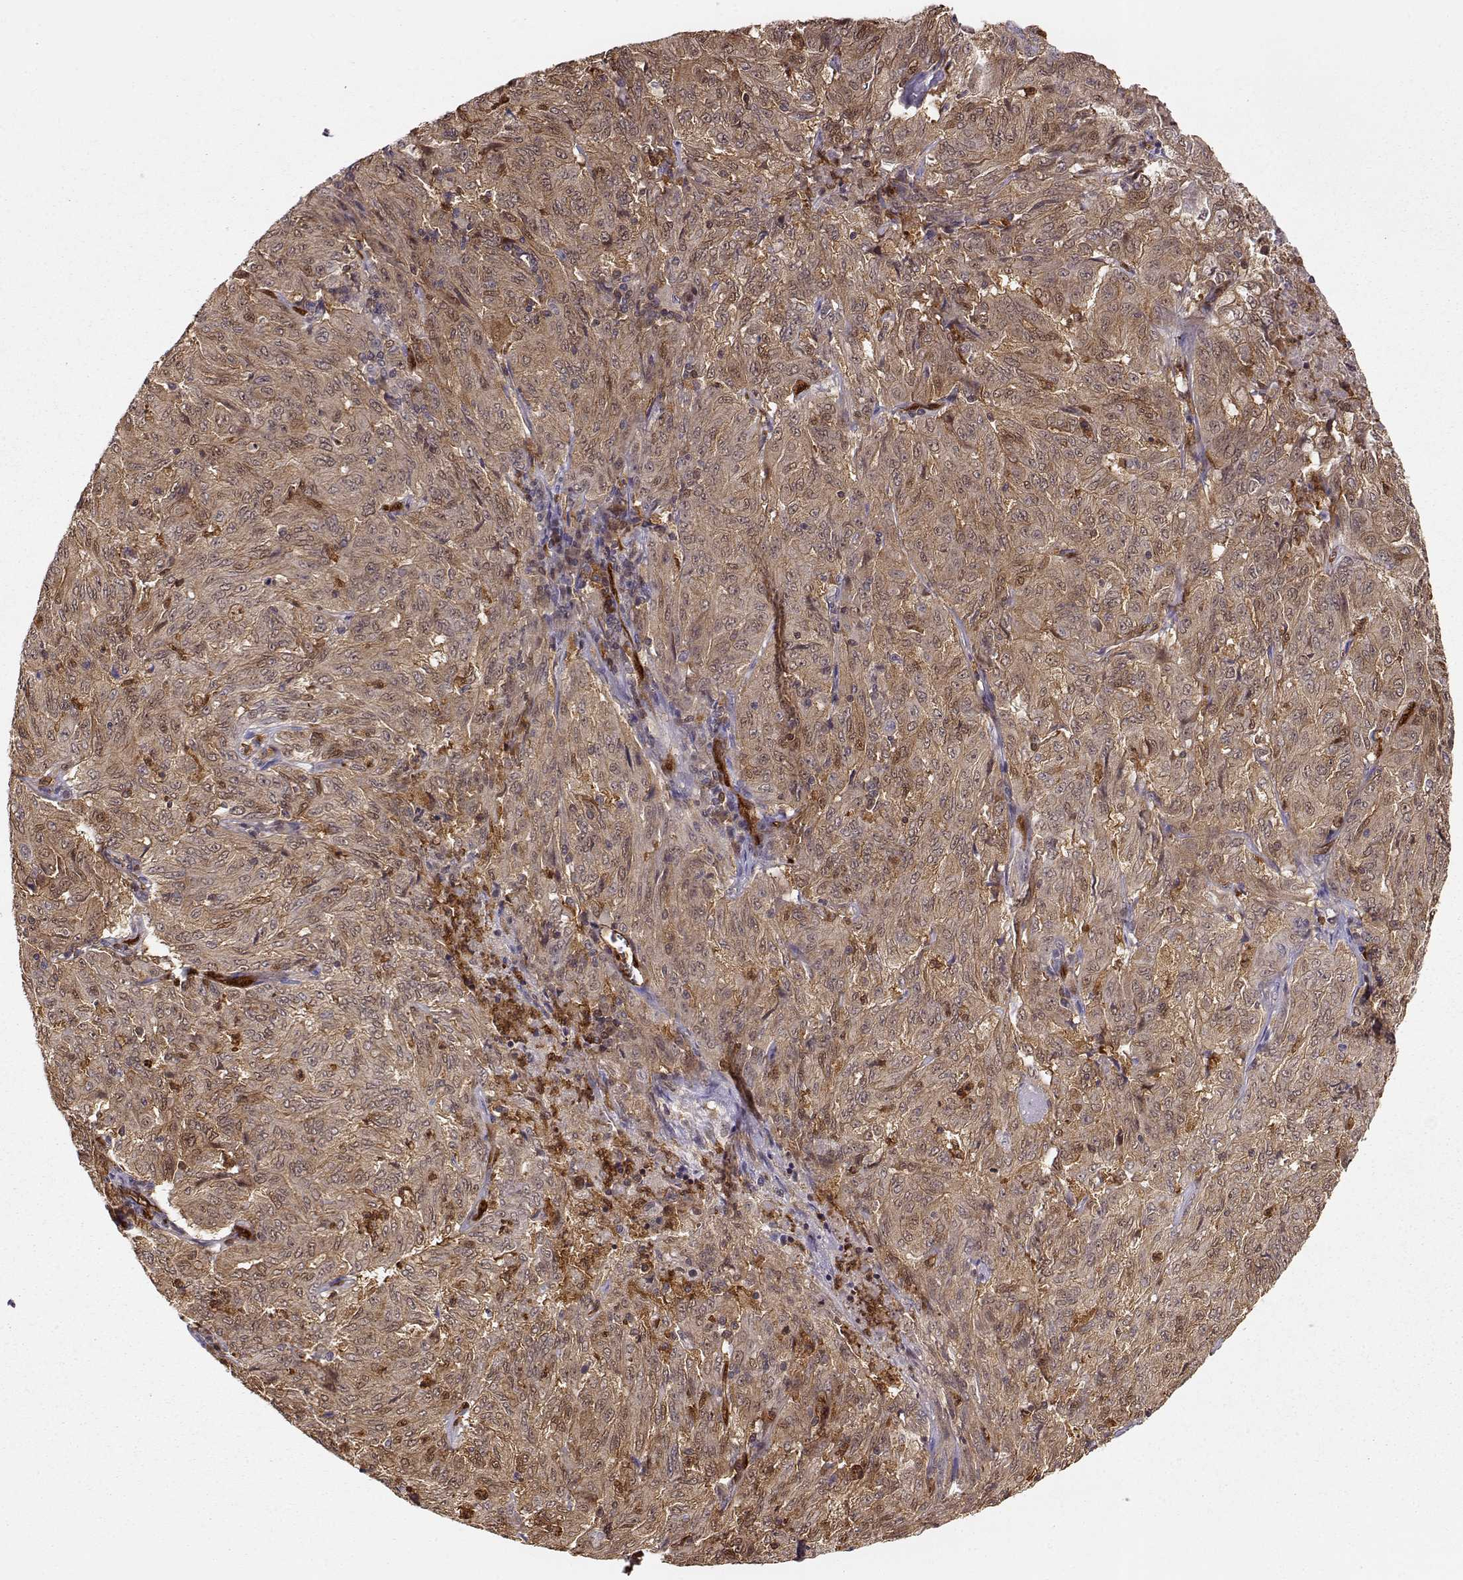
{"staining": {"intensity": "moderate", "quantity": ">75%", "location": "cytoplasmic/membranous"}, "tissue": "pancreatic cancer", "cell_type": "Tumor cells", "image_type": "cancer", "snomed": [{"axis": "morphology", "description": "Adenocarcinoma, NOS"}, {"axis": "topography", "description": "Pancreas"}], "caption": "An image of pancreatic adenocarcinoma stained for a protein displays moderate cytoplasmic/membranous brown staining in tumor cells.", "gene": "PNP", "patient": {"sex": "male", "age": 63}}